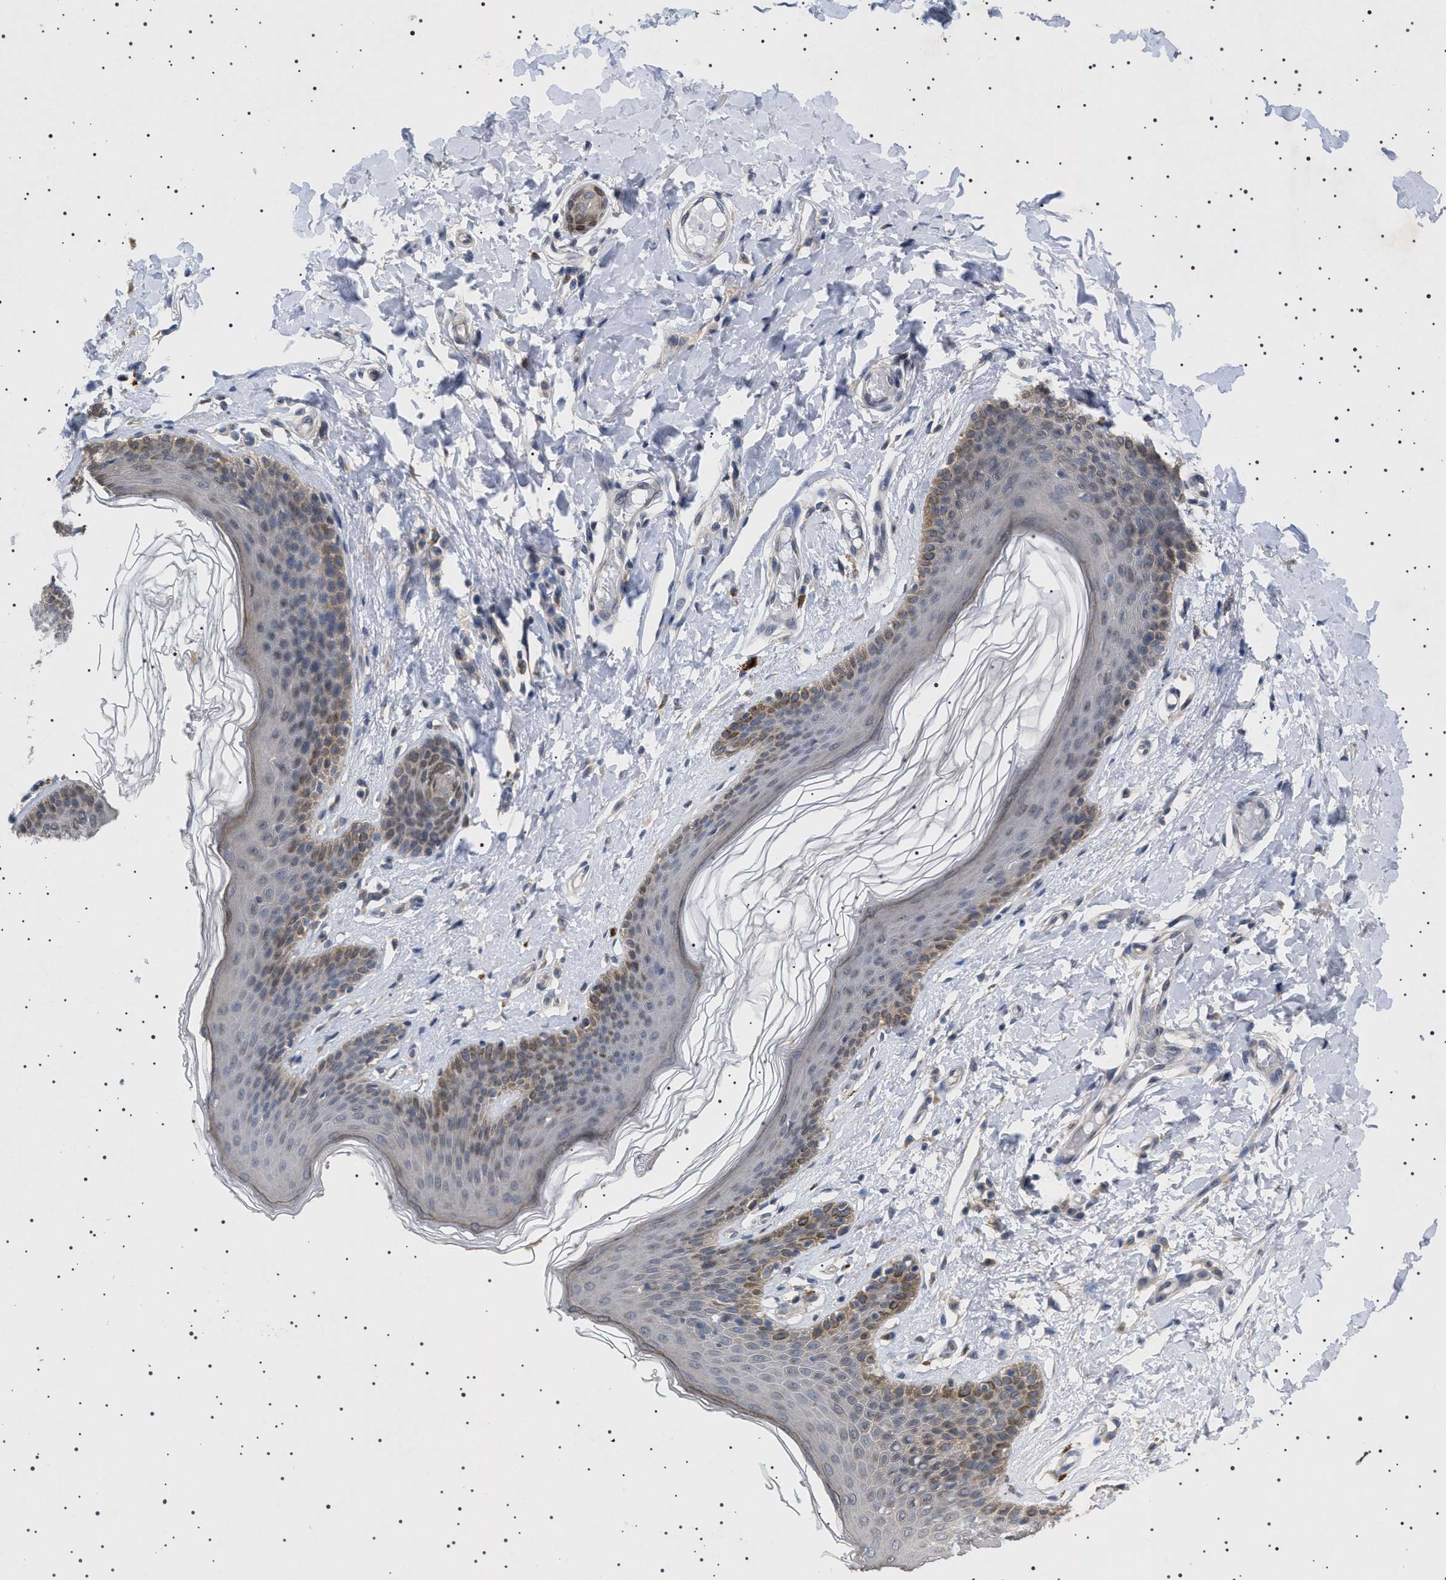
{"staining": {"intensity": "moderate", "quantity": "25%-75%", "location": "cytoplasmic/membranous,nuclear"}, "tissue": "skin", "cell_type": "Epidermal cells", "image_type": "normal", "snomed": [{"axis": "morphology", "description": "Normal tissue, NOS"}, {"axis": "topography", "description": "Vulva"}], "caption": "A brown stain highlights moderate cytoplasmic/membranous,nuclear staining of a protein in epidermal cells of normal skin. (DAB (3,3'-diaminobenzidine) IHC with brightfield microscopy, high magnification).", "gene": "NUP93", "patient": {"sex": "female", "age": 66}}